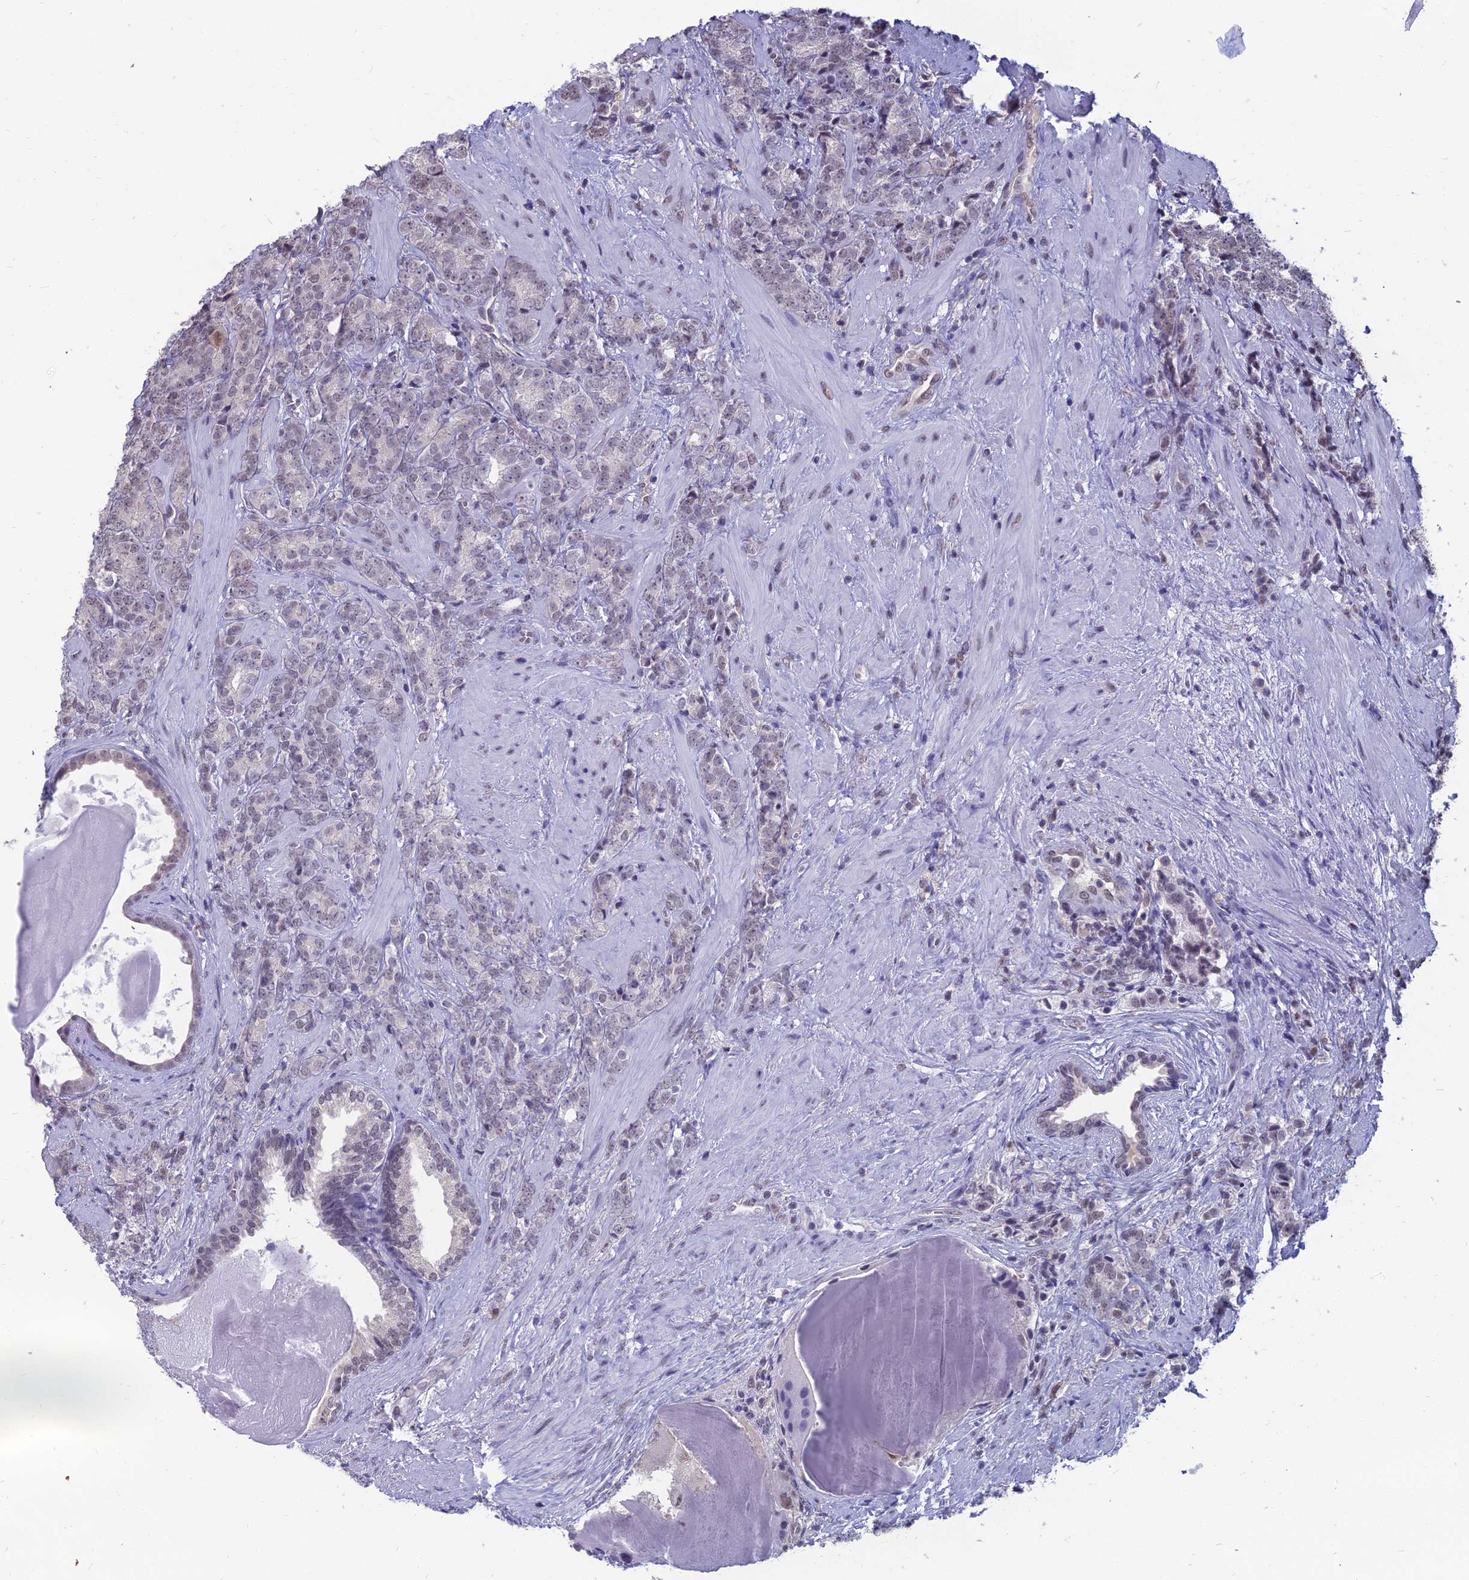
{"staining": {"intensity": "weak", "quantity": "<25%", "location": "nuclear"}, "tissue": "prostate cancer", "cell_type": "Tumor cells", "image_type": "cancer", "snomed": [{"axis": "morphology", "description": "Adenocarcinoma, High grade"}, {"axis": "topography", "description": "Prostate"}], "caption": "A high-resolution photomicrograph shows immunohistochemistry (IHC) staining of prostate adenocarcinoma (high-grade), which exhibits no significant staining in tumor cells.", "gene": "SRSF7", "patient": {"sex": "male", "age": 64}}